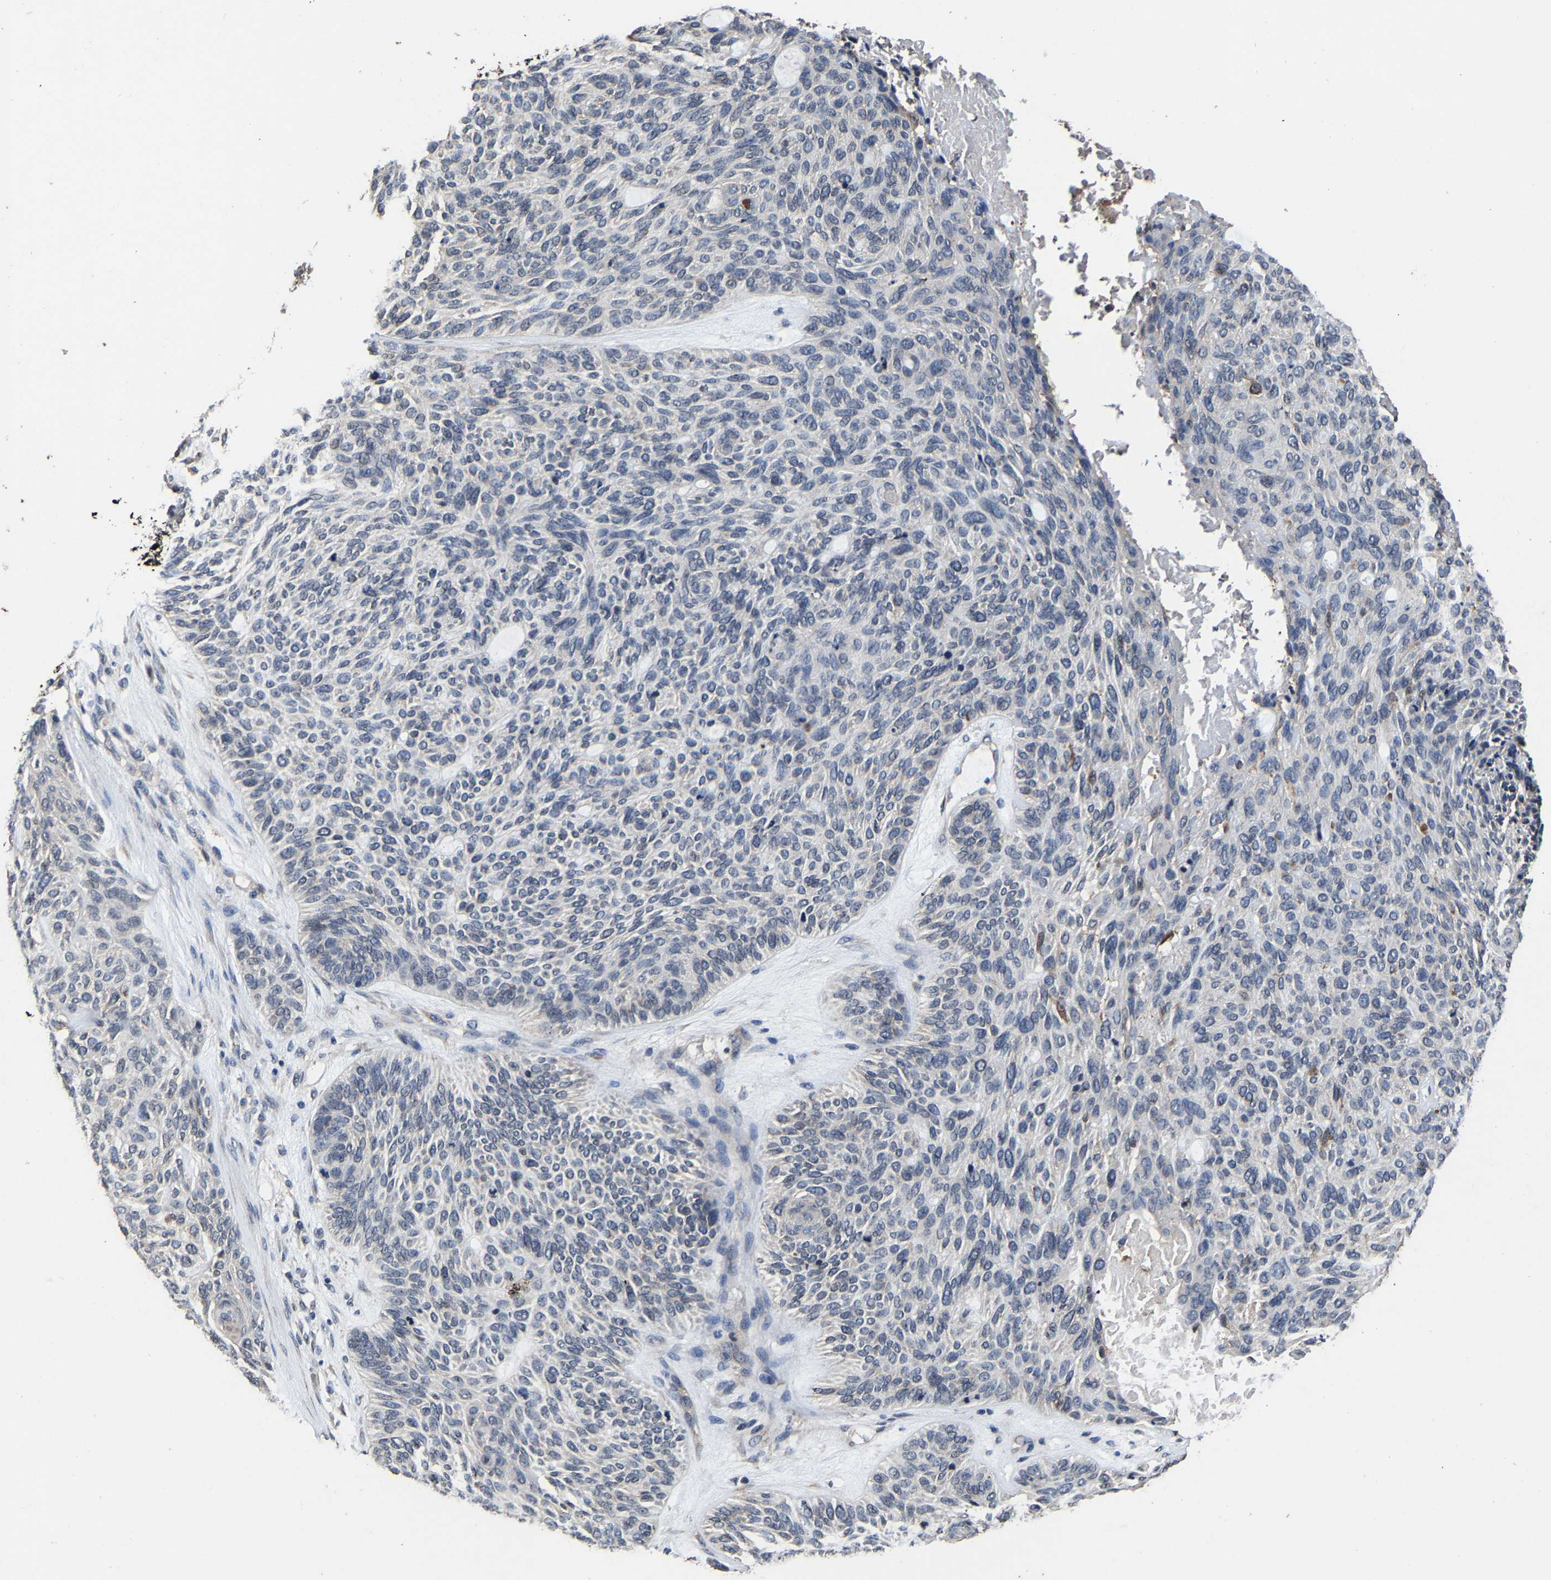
{"staining": {"intensity": "negative", "quantity": "none", "location": "none"}, "tissue": "skin cancer", "cell_type": "Tumor cells", "image_type": "cancer", "snomed": [{"axis": "morphology", "description": "Basal cell carcinoma"}, {"axis": "topography", "description": "Skin"}], "caption": "Tumor cells are negative for brown protein staining in basal cell carcinoma (skin).", "gene": "EBAG9", "patient": {"sex": "male", "age": 55}}